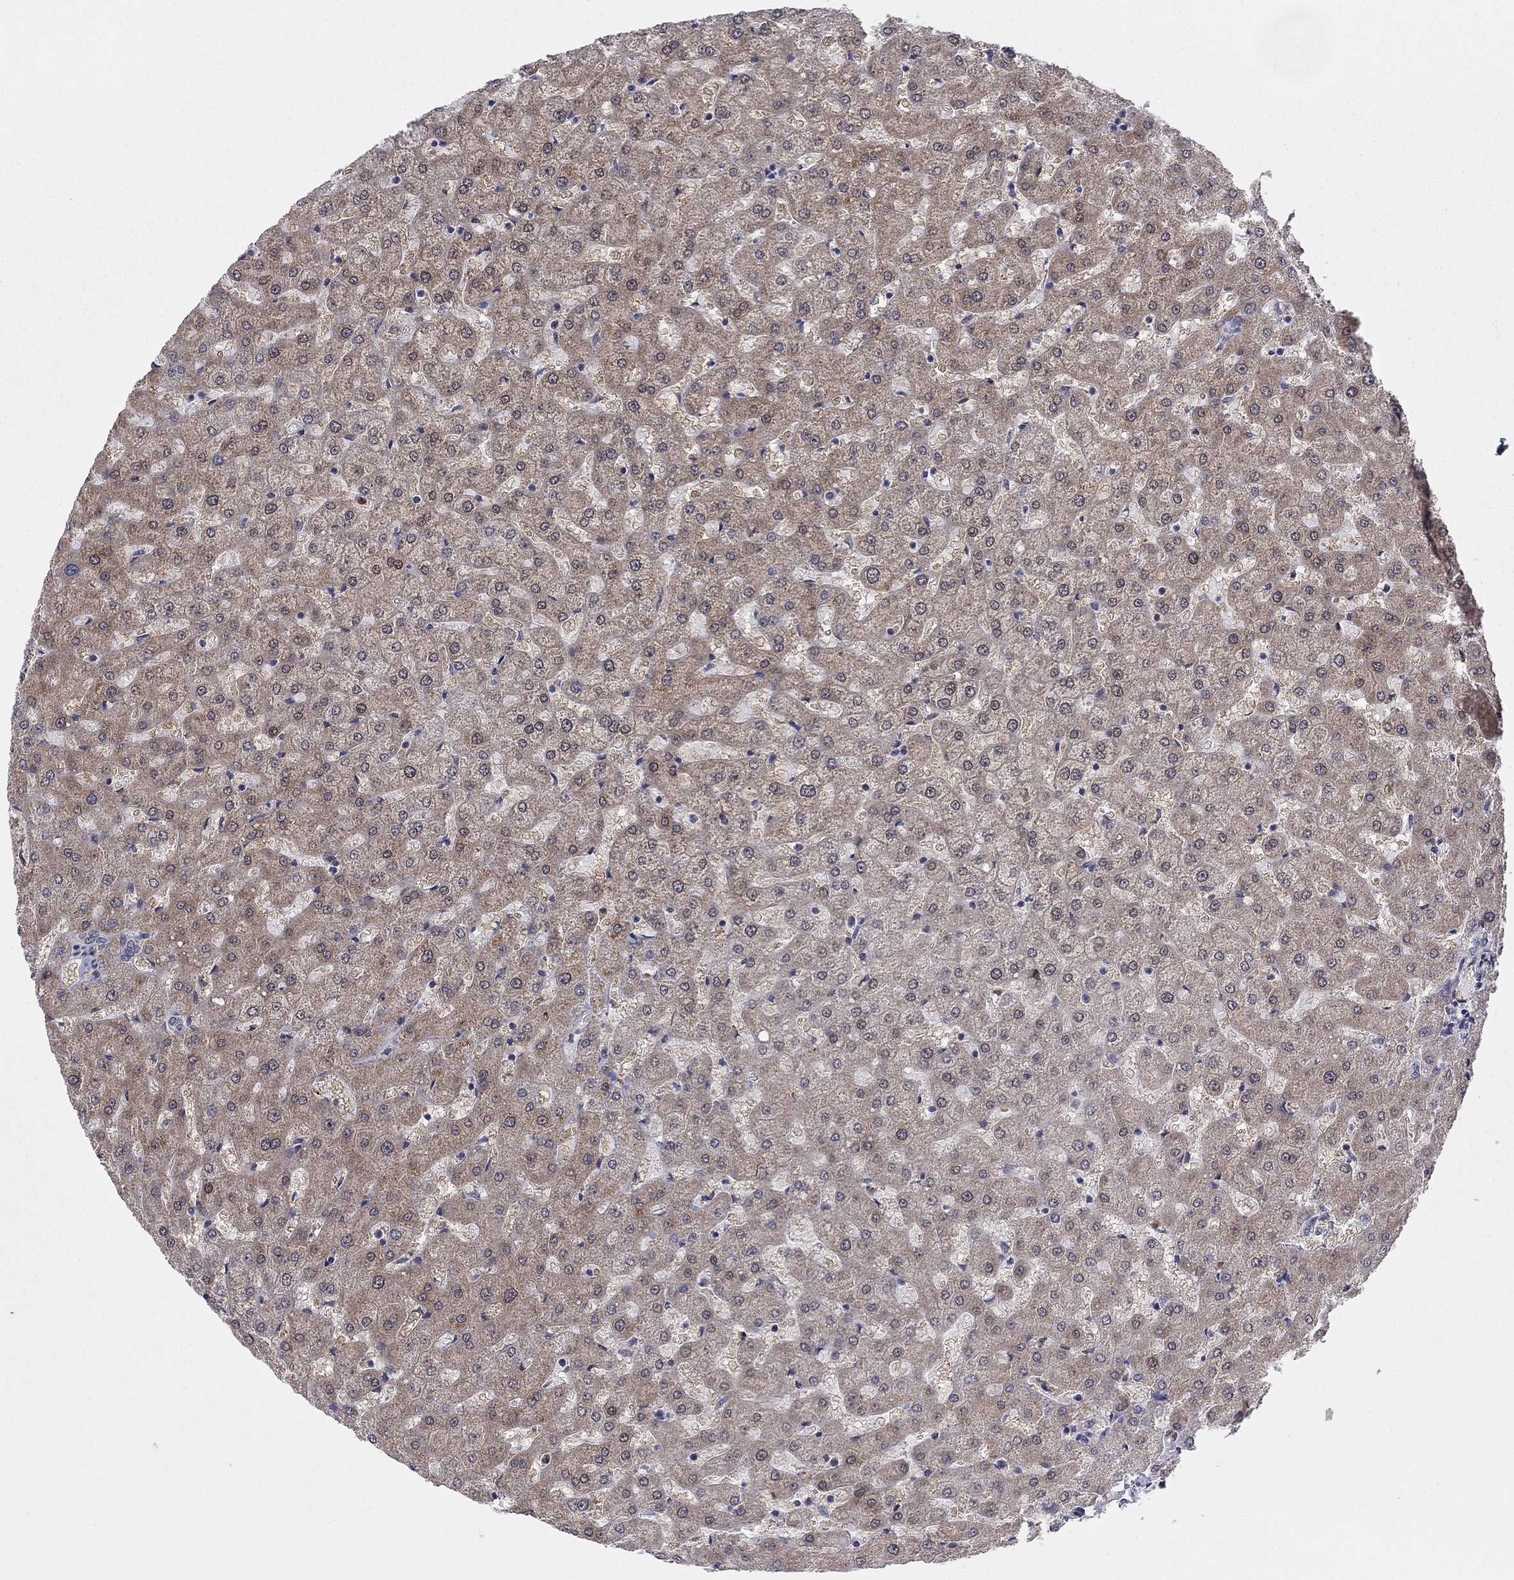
{"staining": {"intensity": "negative", "quantity": "none", "location": "none"}, "tissue": "liver", "cell_type": "Cholangiocytes", "image_type": "normal", "snomed": [{"axis": "morphology", "description": "Normal tissue, NOS"}, {"axis": "topography", "description": "Liver"}], "caption": "An immunohistochemistry histopathology image of benign liver is shown. There is no staining in cholangiocytes of liver.", "gene": "TTC21B", "patient": {"sex": "female", "age": 50}}